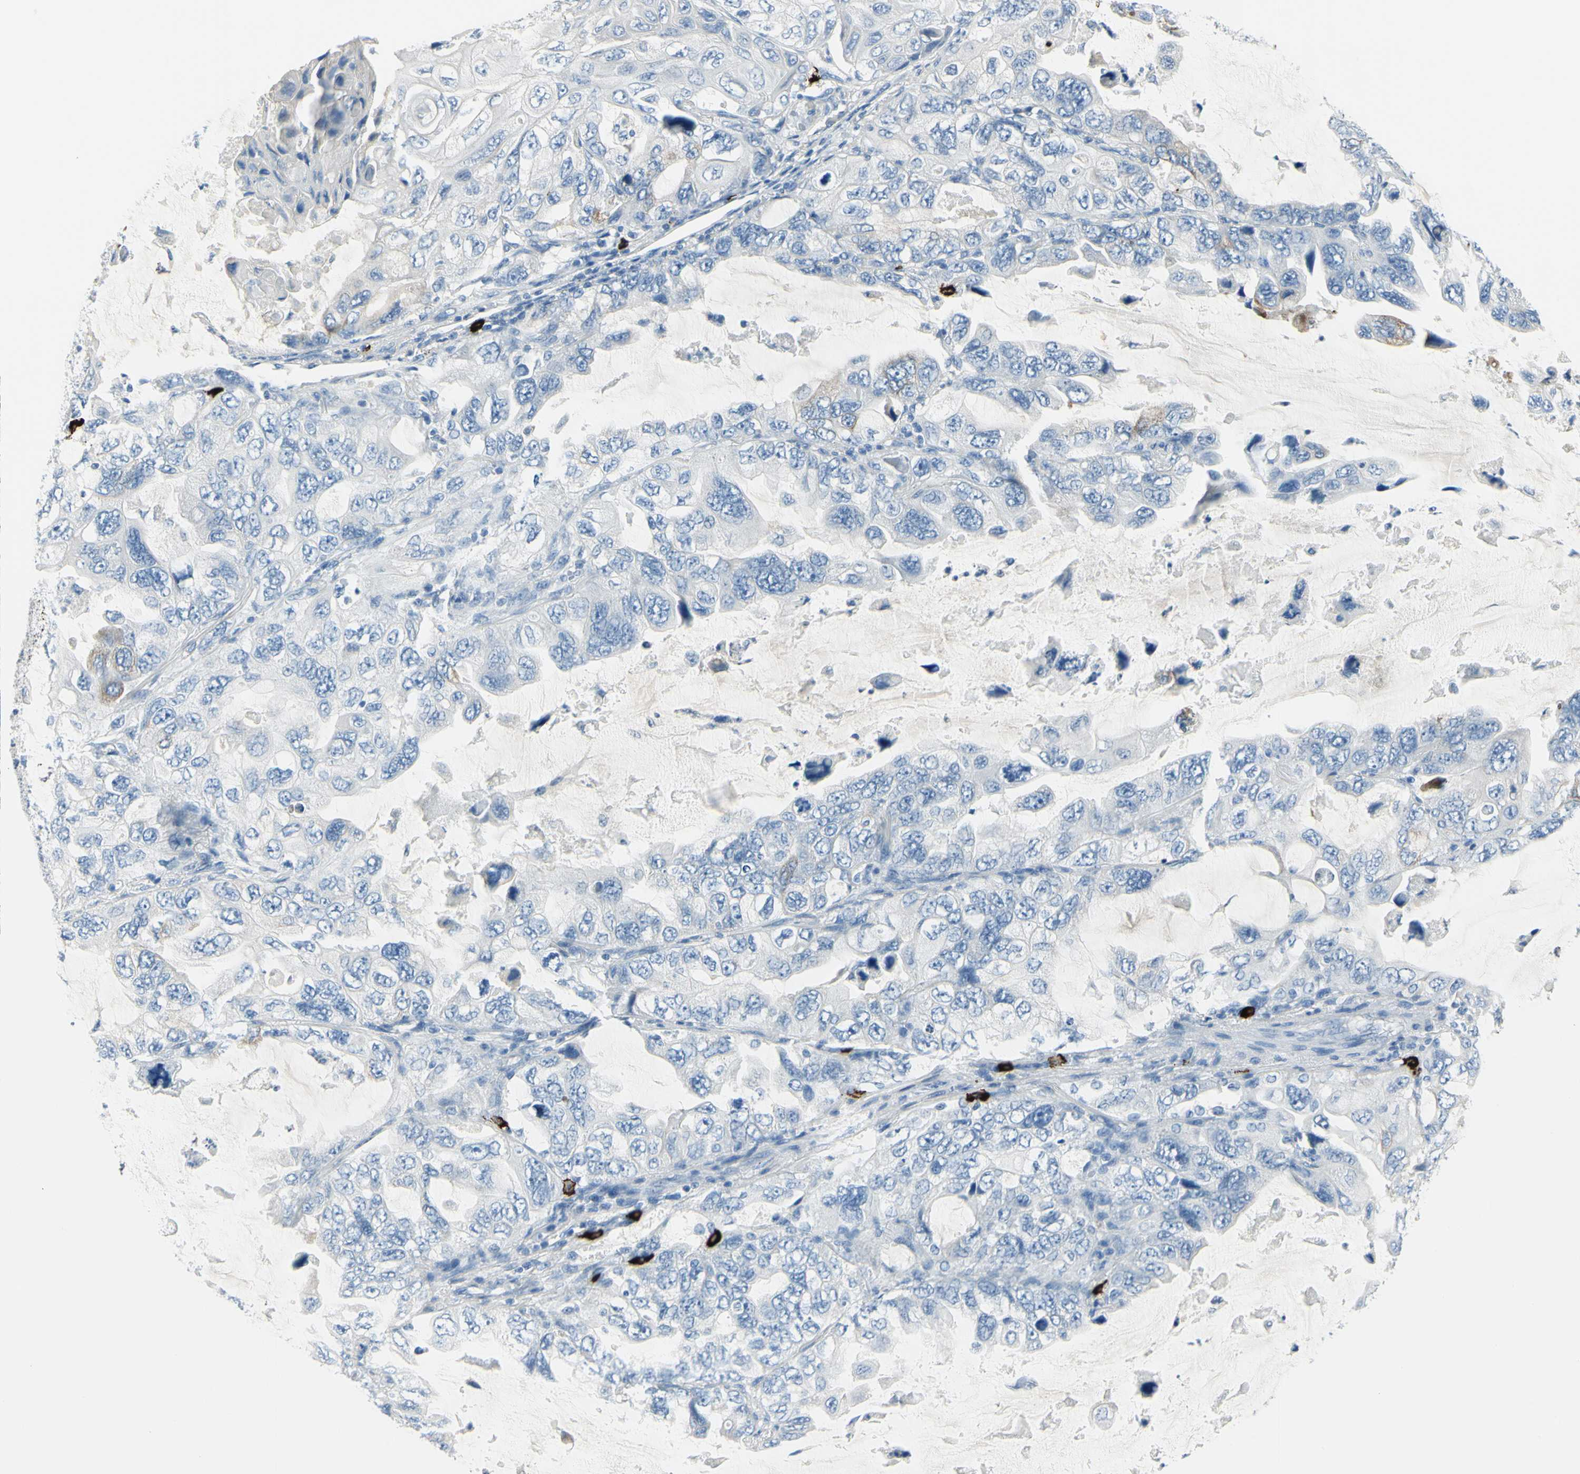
{"staining": {"intensity": "negative", "quantity": "none", "location": "none"}, "tissue": "lung cancer", "cell_type": "Tumor cells", "image_type": "cancer", "snomed": [{"axis": "morphology", "description": "Squamous cell carcinoma, NOS"}, {"axis": "topography", "description": "Lung"}], "caption": "The photomicrograph demonstrates no significant expression in tumor cells of lung squamous cell carcinoma.", "gene": "DLG4", "patient": {"sex": "female", "age": 73}}